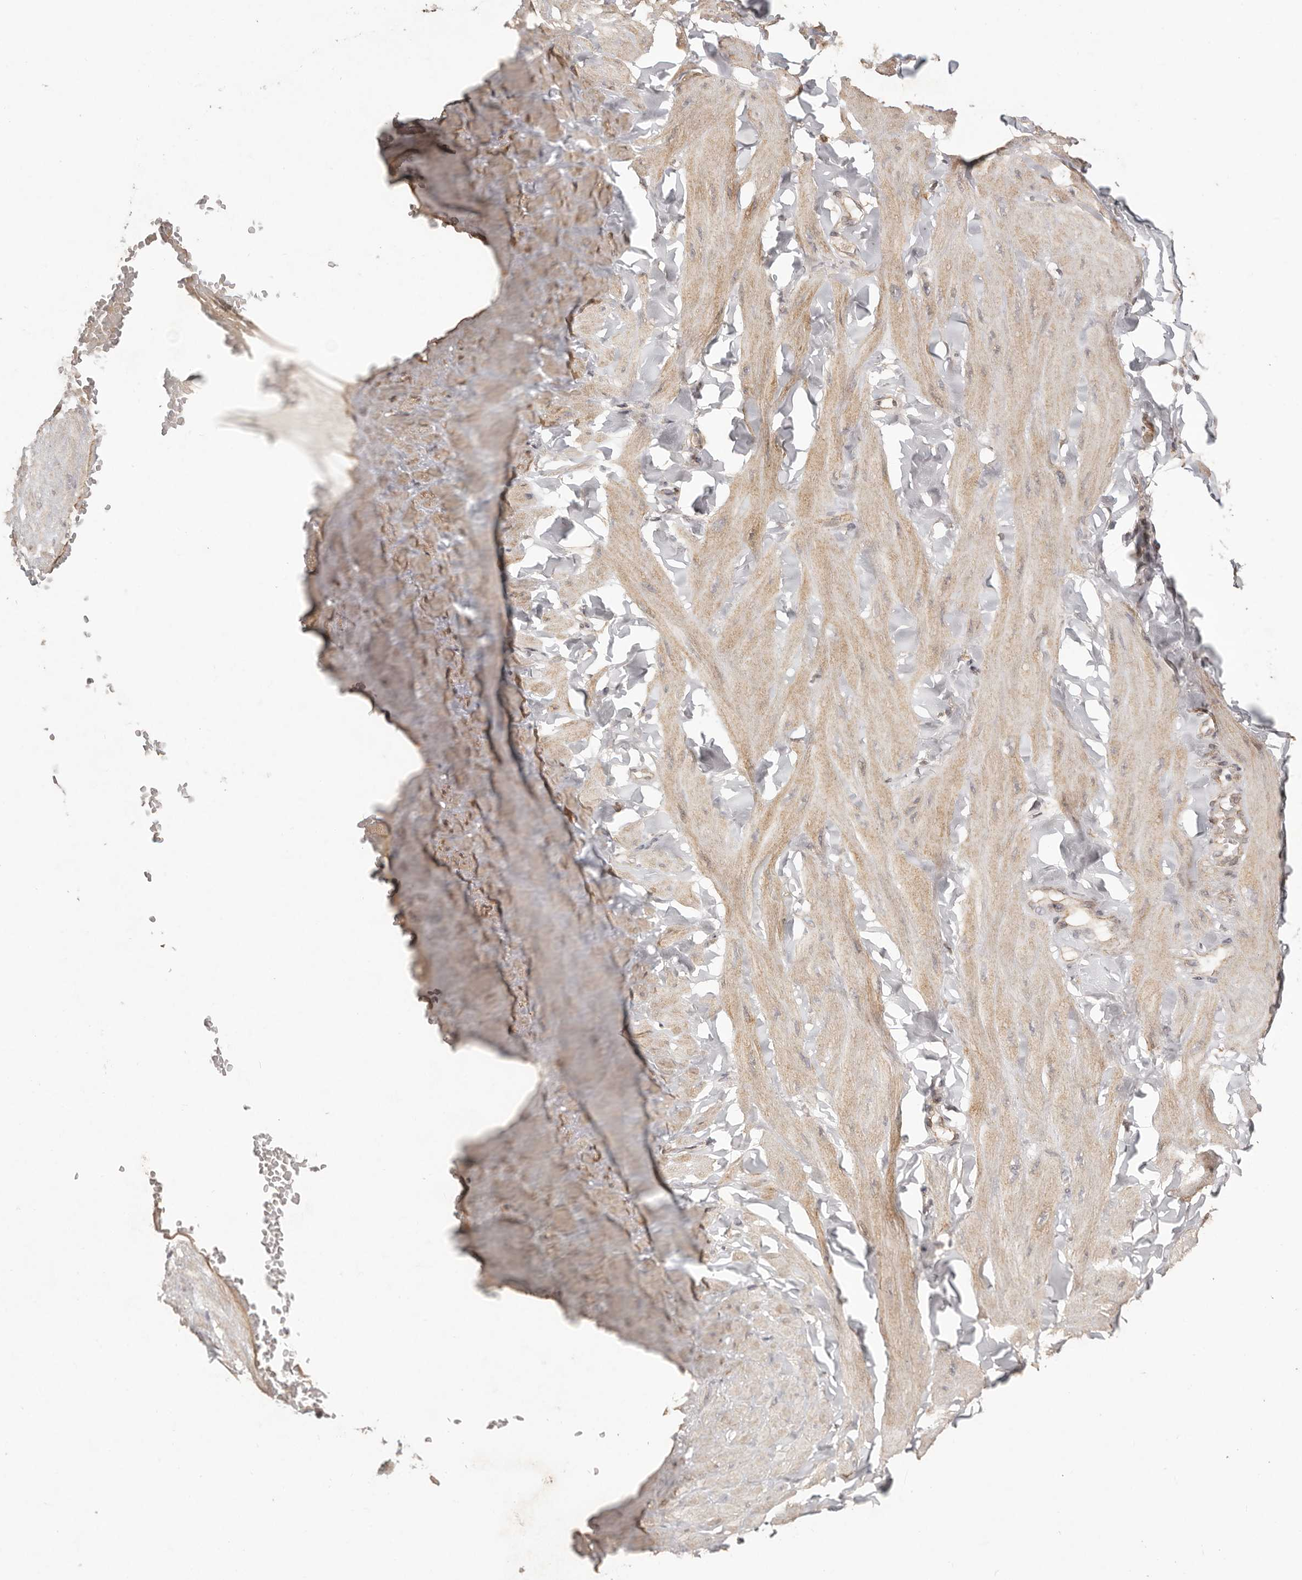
{"staining": {"intensity": "weak", "quantity": ">75%", "location": "cytoplasmic/membranous"}, "tissue": "adipose tissue", "cell_type": "Adipocytes", "image_type": "normal", "snomed": [{"axis": "morphology", "description": "Normal tissue, NOS"}, {"axis": "topography", "description": "Adipose tissue"}, {"axis": "topography", "description": "Vascular tissue"}, {"axis": "topography", "description": "Peripheral nerve tissue"}], "caption": "IHC image of benign human adipose tissue stained for a protein (brown), which displays low levels of weak cytoplasmic/membranous positivity in about >75% of adipocytes.", "gene": "PLOD2", "patient": {"sex": "male", "age": 25}}